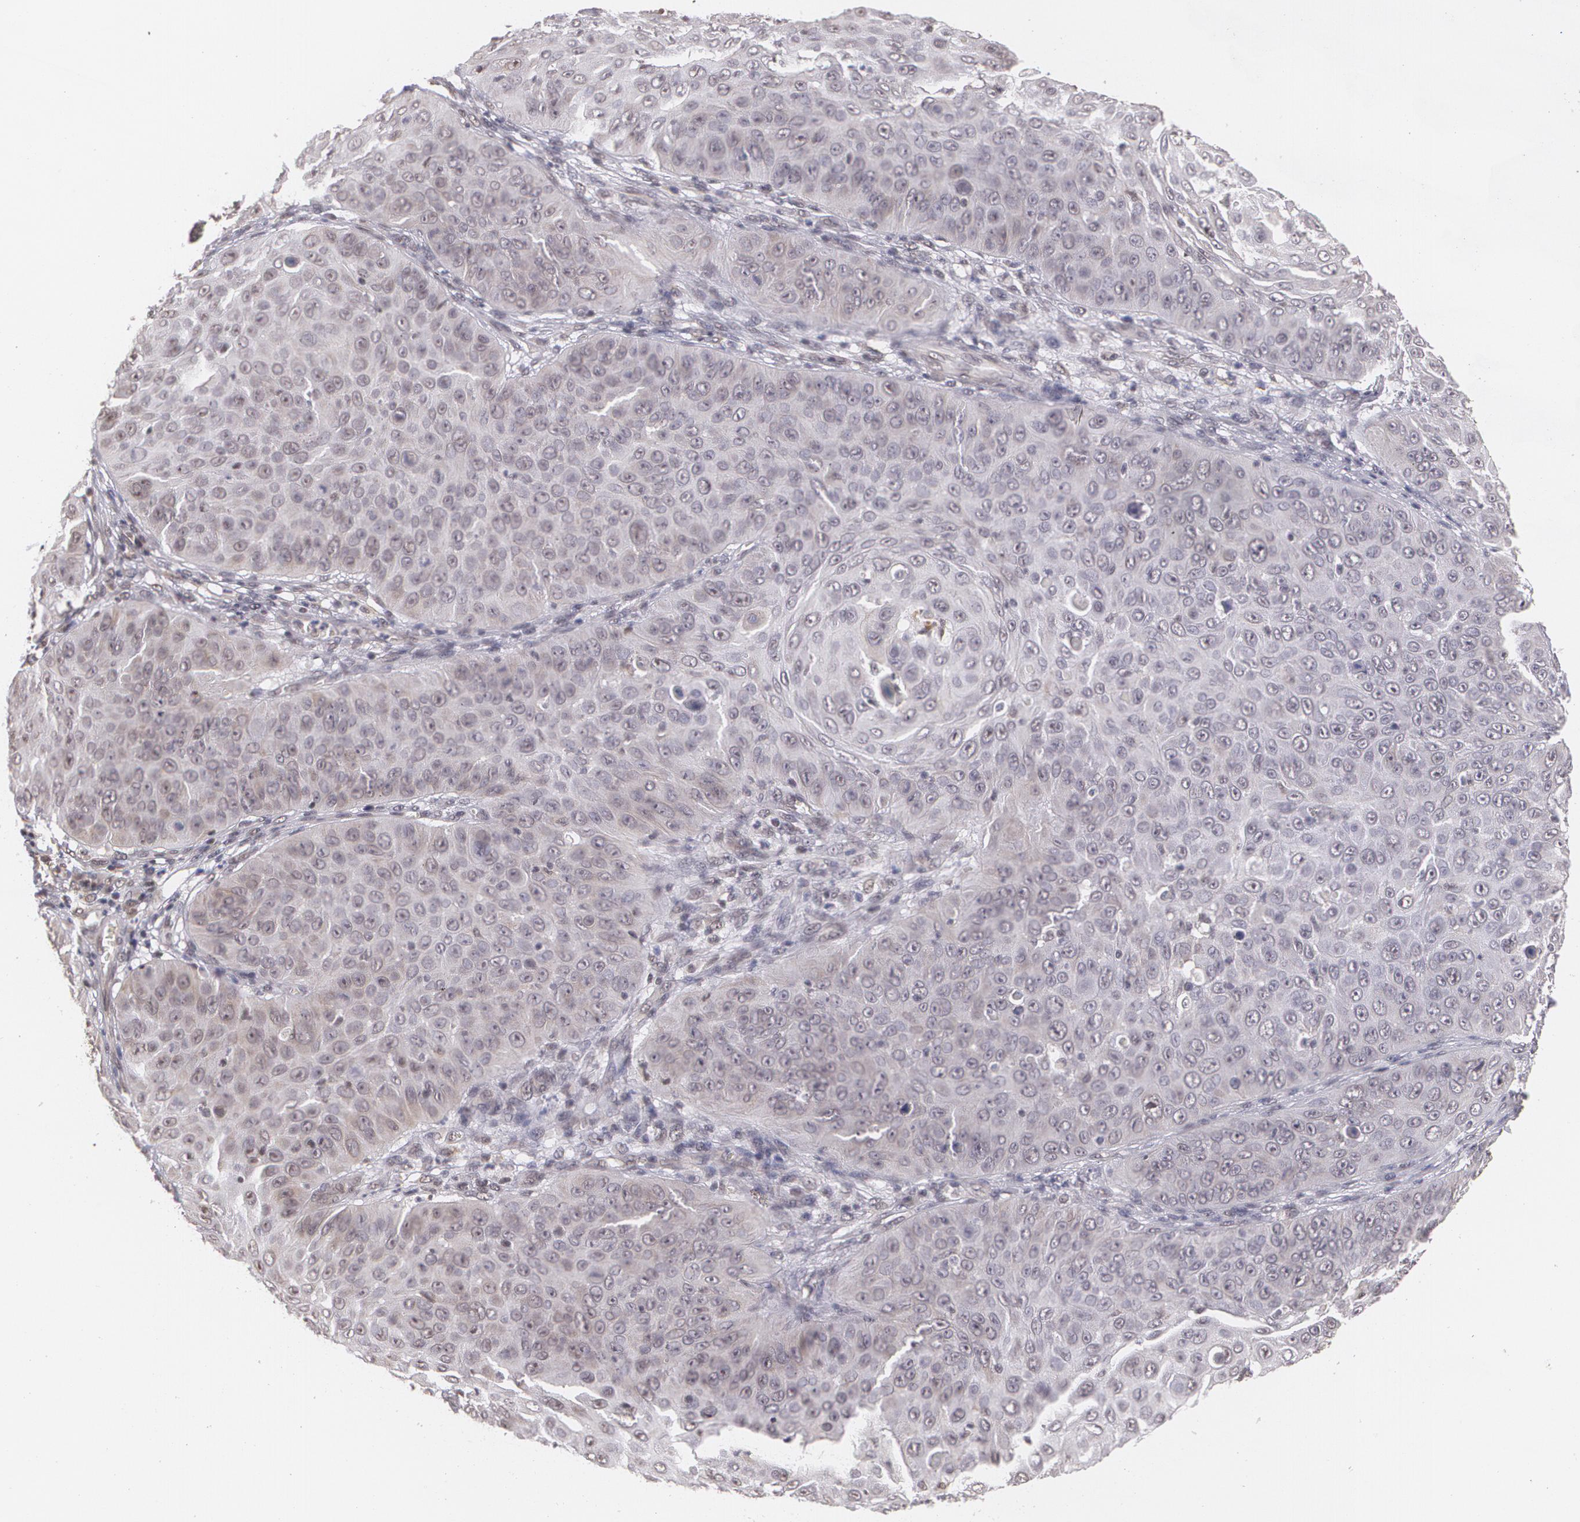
{"staining": {"intensity": "weak", "quantity": "<25%", "location": "nuclear"}, "tissue": "skin cancer", "cell_type": "Tumor cells", "image_type": "cancer", "snomed": [{"axis": "morphology", "description": "Squamous cell carcinoma, NOS"}, {"axis": "topography", "description": "Skin"}], "caption": "Tumor cells show no significant expression in skin cancer.", "gene": "ALX1", "patient": {"sex": "male", "age": 82}}